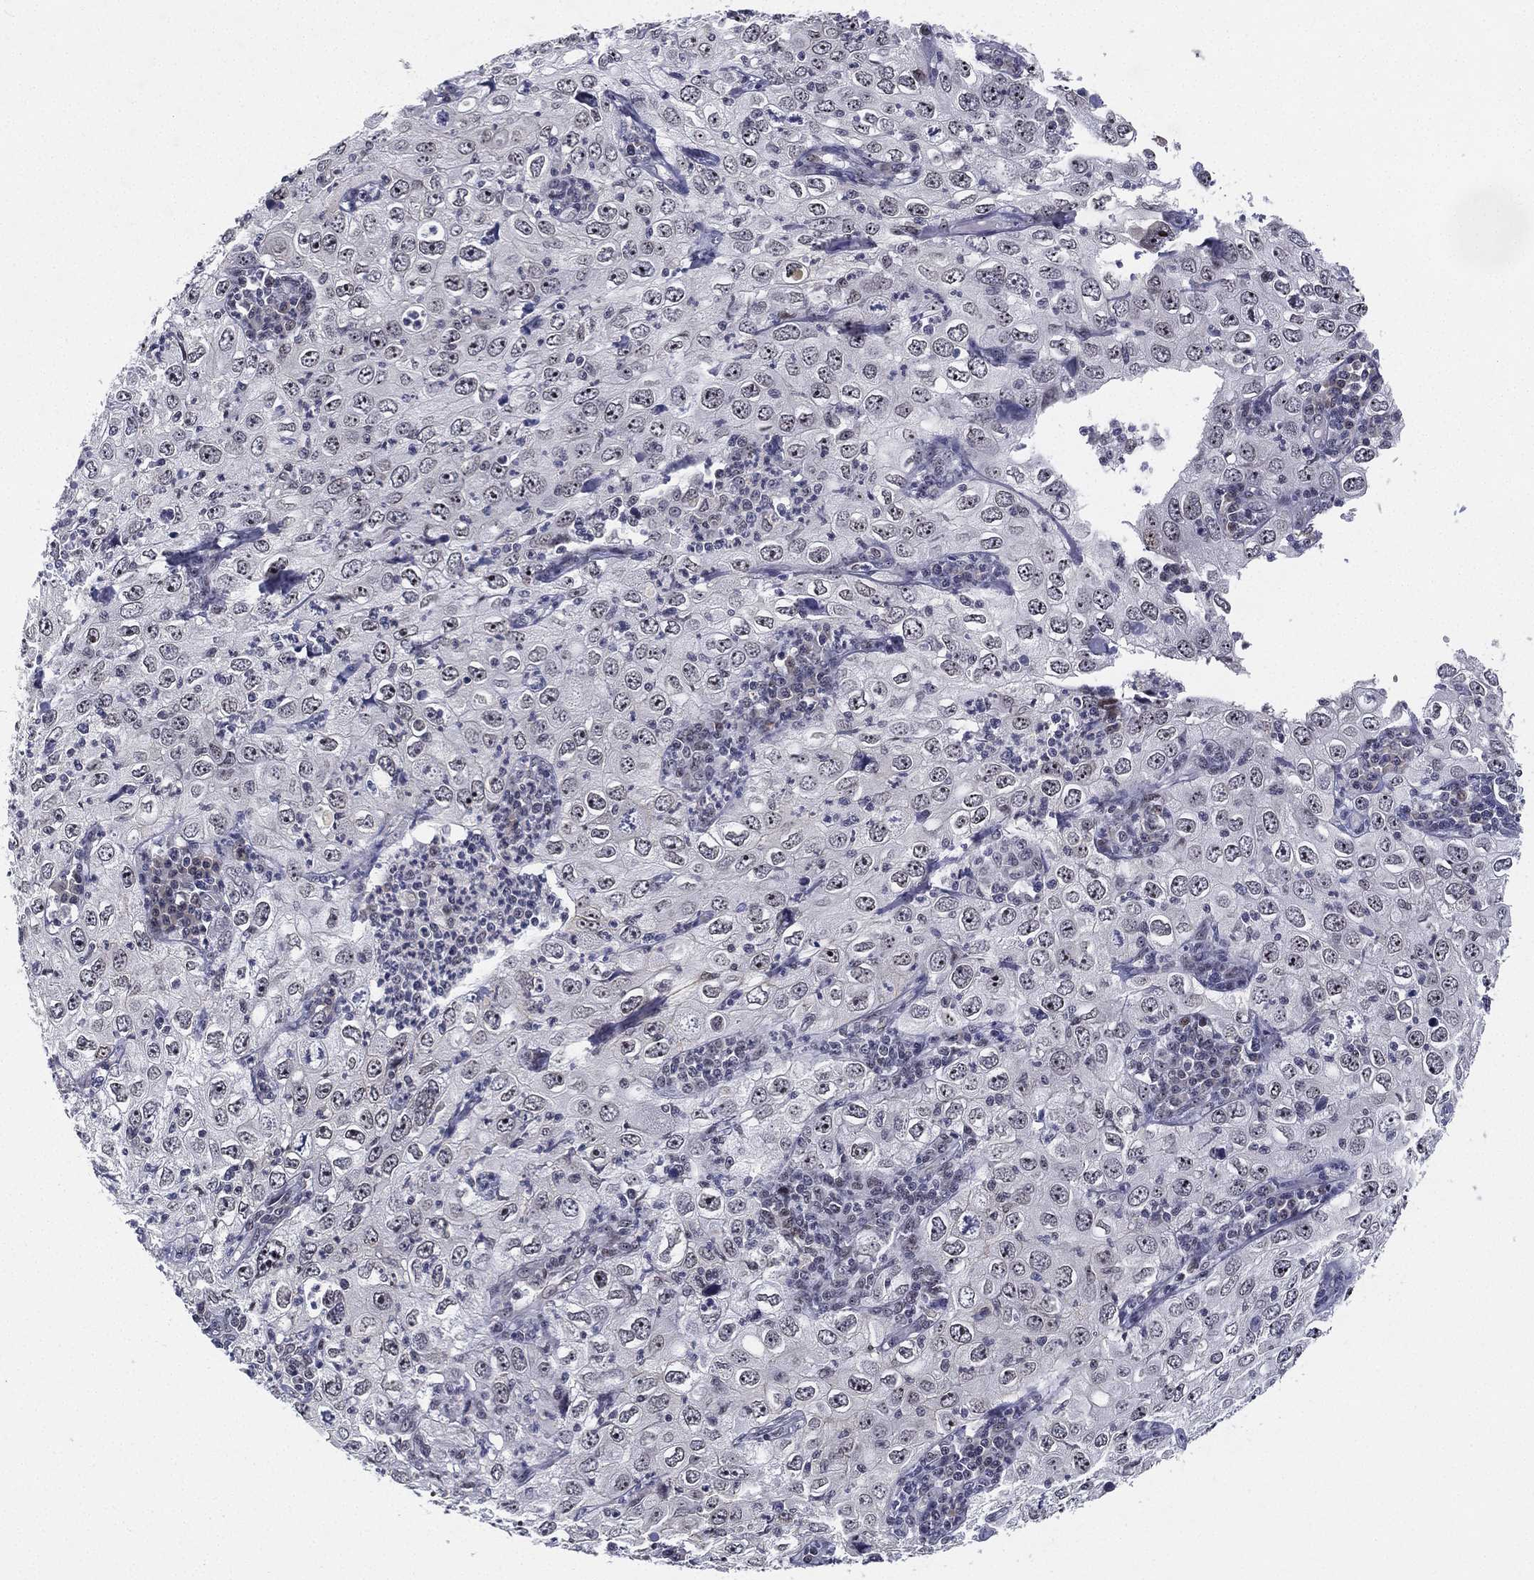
{"staining": {"intensity": "negative", "quantity": "none", "location": "none"}, "tissue": "cervical cancer", "cell_type": "Tumor cells", "image_type": "cancer", "snomed": [{"axis": "morphology", "description": "Squamous cell carcinoma, NOS"}, {"axis": "topography", "description": "Cervix"}], "caption": "The photomicrograph displays no significant expression in tumor cells of cervical squamous cell carcinoma. The staining was performed using DAB (3,3'-diaminobenzidine) to visualize the protein expression in brown, while the nuclei were stained in blue with hematoxylin (Magnification: 20x).", "gene": "MS4A8", "patient": {"sex": "female", "age": 24}}